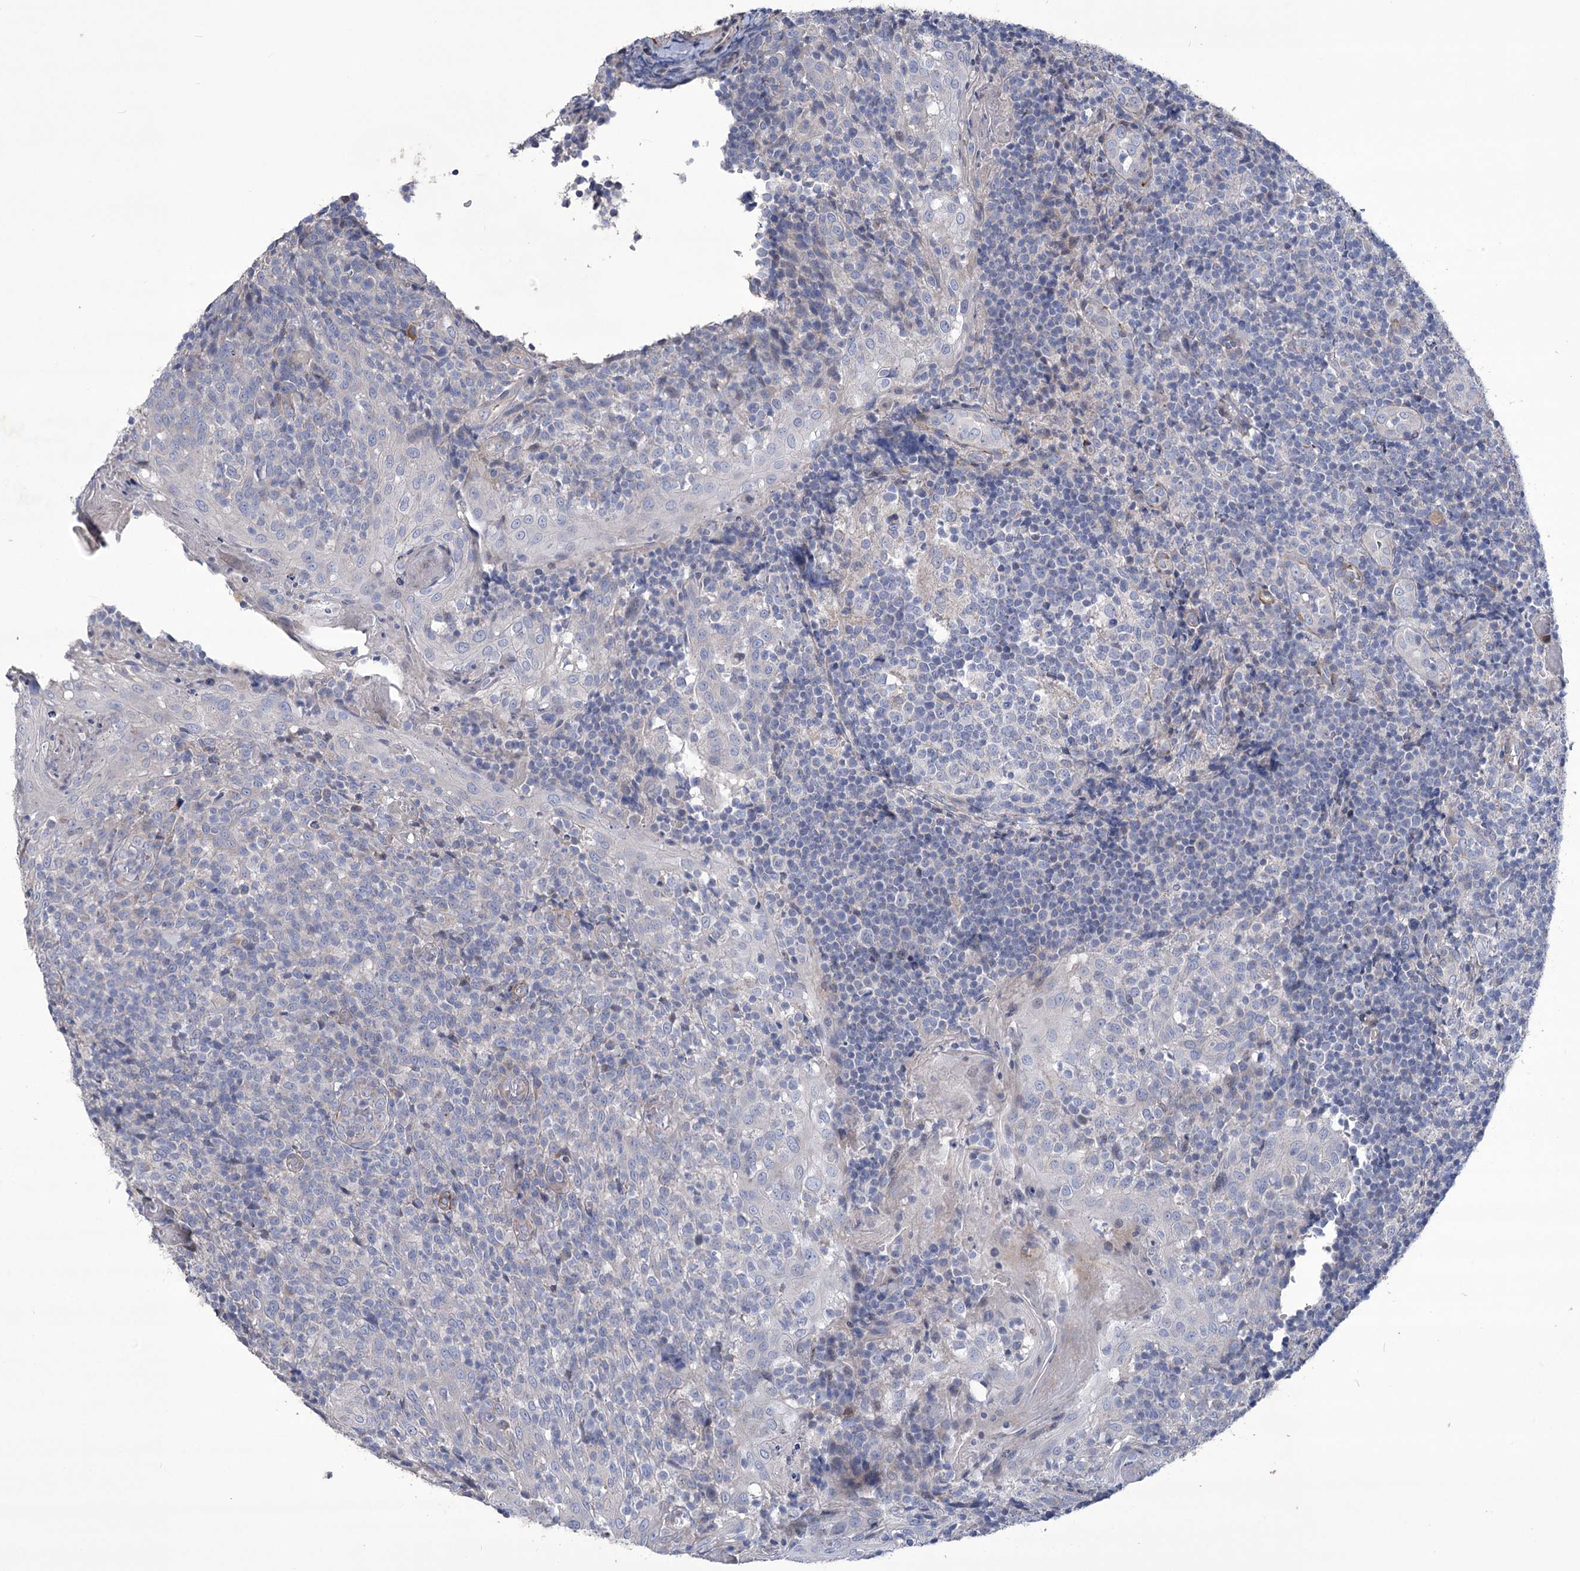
{"staining": {"intensity": "negative", "quantity": "none", "location": "none"}, "tissue": "tonsil", "cell_type": "Germinal center cells", "image_type": "normal", "snomed": [{"axis": "morphology", "description": "Normal tissue, NOS"}, {"axis": "topography", "description": "Tonsil"}], "caption": "Immunohistochemical staining of benign human tonsil exhibits no significant staining in germinal center cells. (Stains: DAB (3,3'-diaminobenzidine) IHC with hematoxylin counter stain, Microscopy: brightfield microscopy at high magnification).", "gene": "ANGPTL3", "patient": {"sex": "female", "age": 19}}